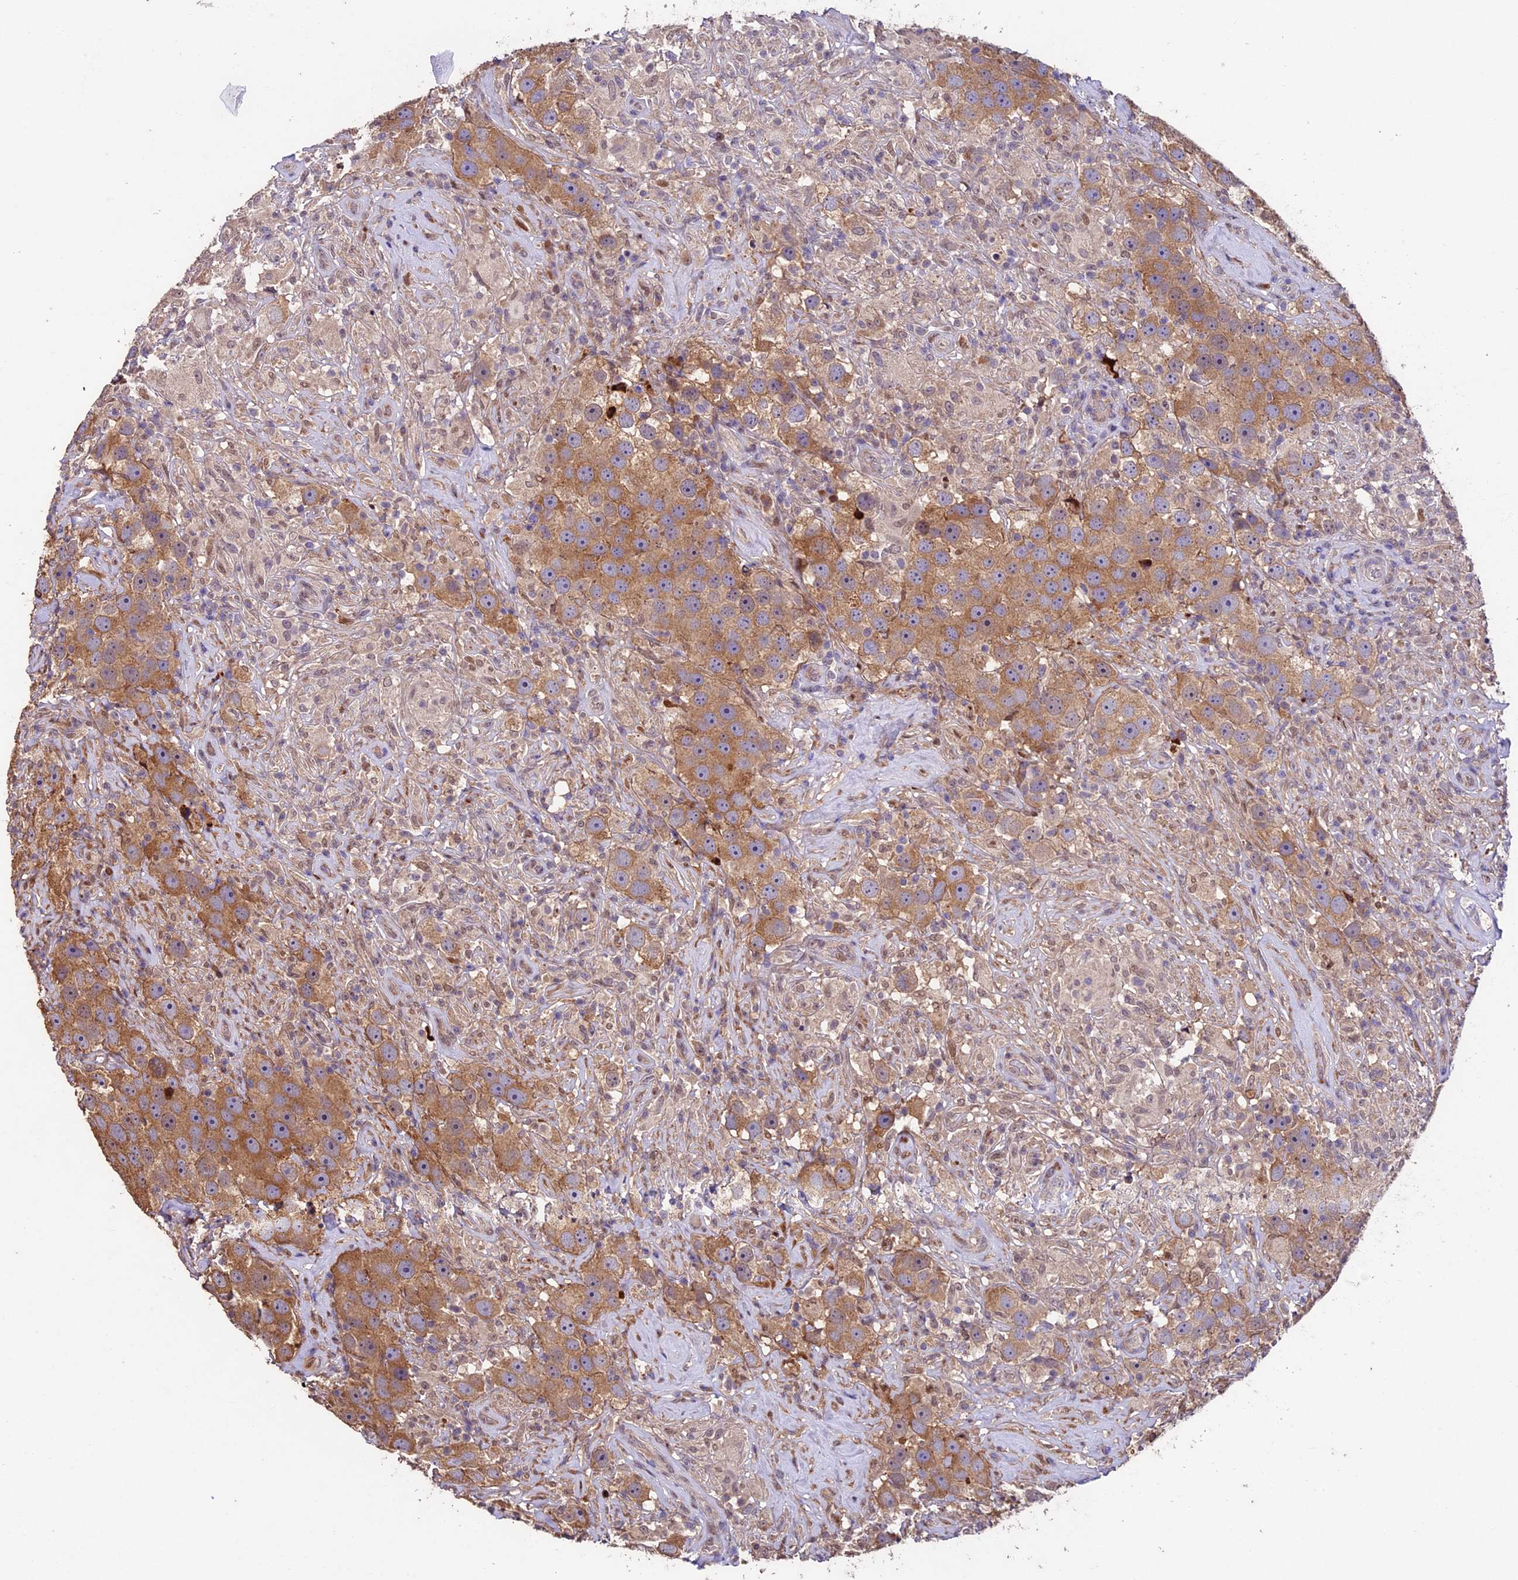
{"staining": {"intensity": "moderate", "quantity": ">75%", "location": "cytoplasmic/membranous"}, "tissue": "testis cancer", "cell_type": "Tumor cells", "image_type": "cancer", "snomed": [{"axis": "morphology", "description": "Seminoma, NOS"}, {"axis": "topography", "description": "Testis"}], "caption": "High-magnification brightfield microscopy of testis cancer stained with DAB (3,3'-diaminobenzidine) (brown) and counterstained with hematoxylin (blue). tumor cells exhibit moderate cytoplasmic/membranous positivity is identified in about>75% of cells.", "gene": "SBNO2", "patient": {"sex": "male", "age": 49}}